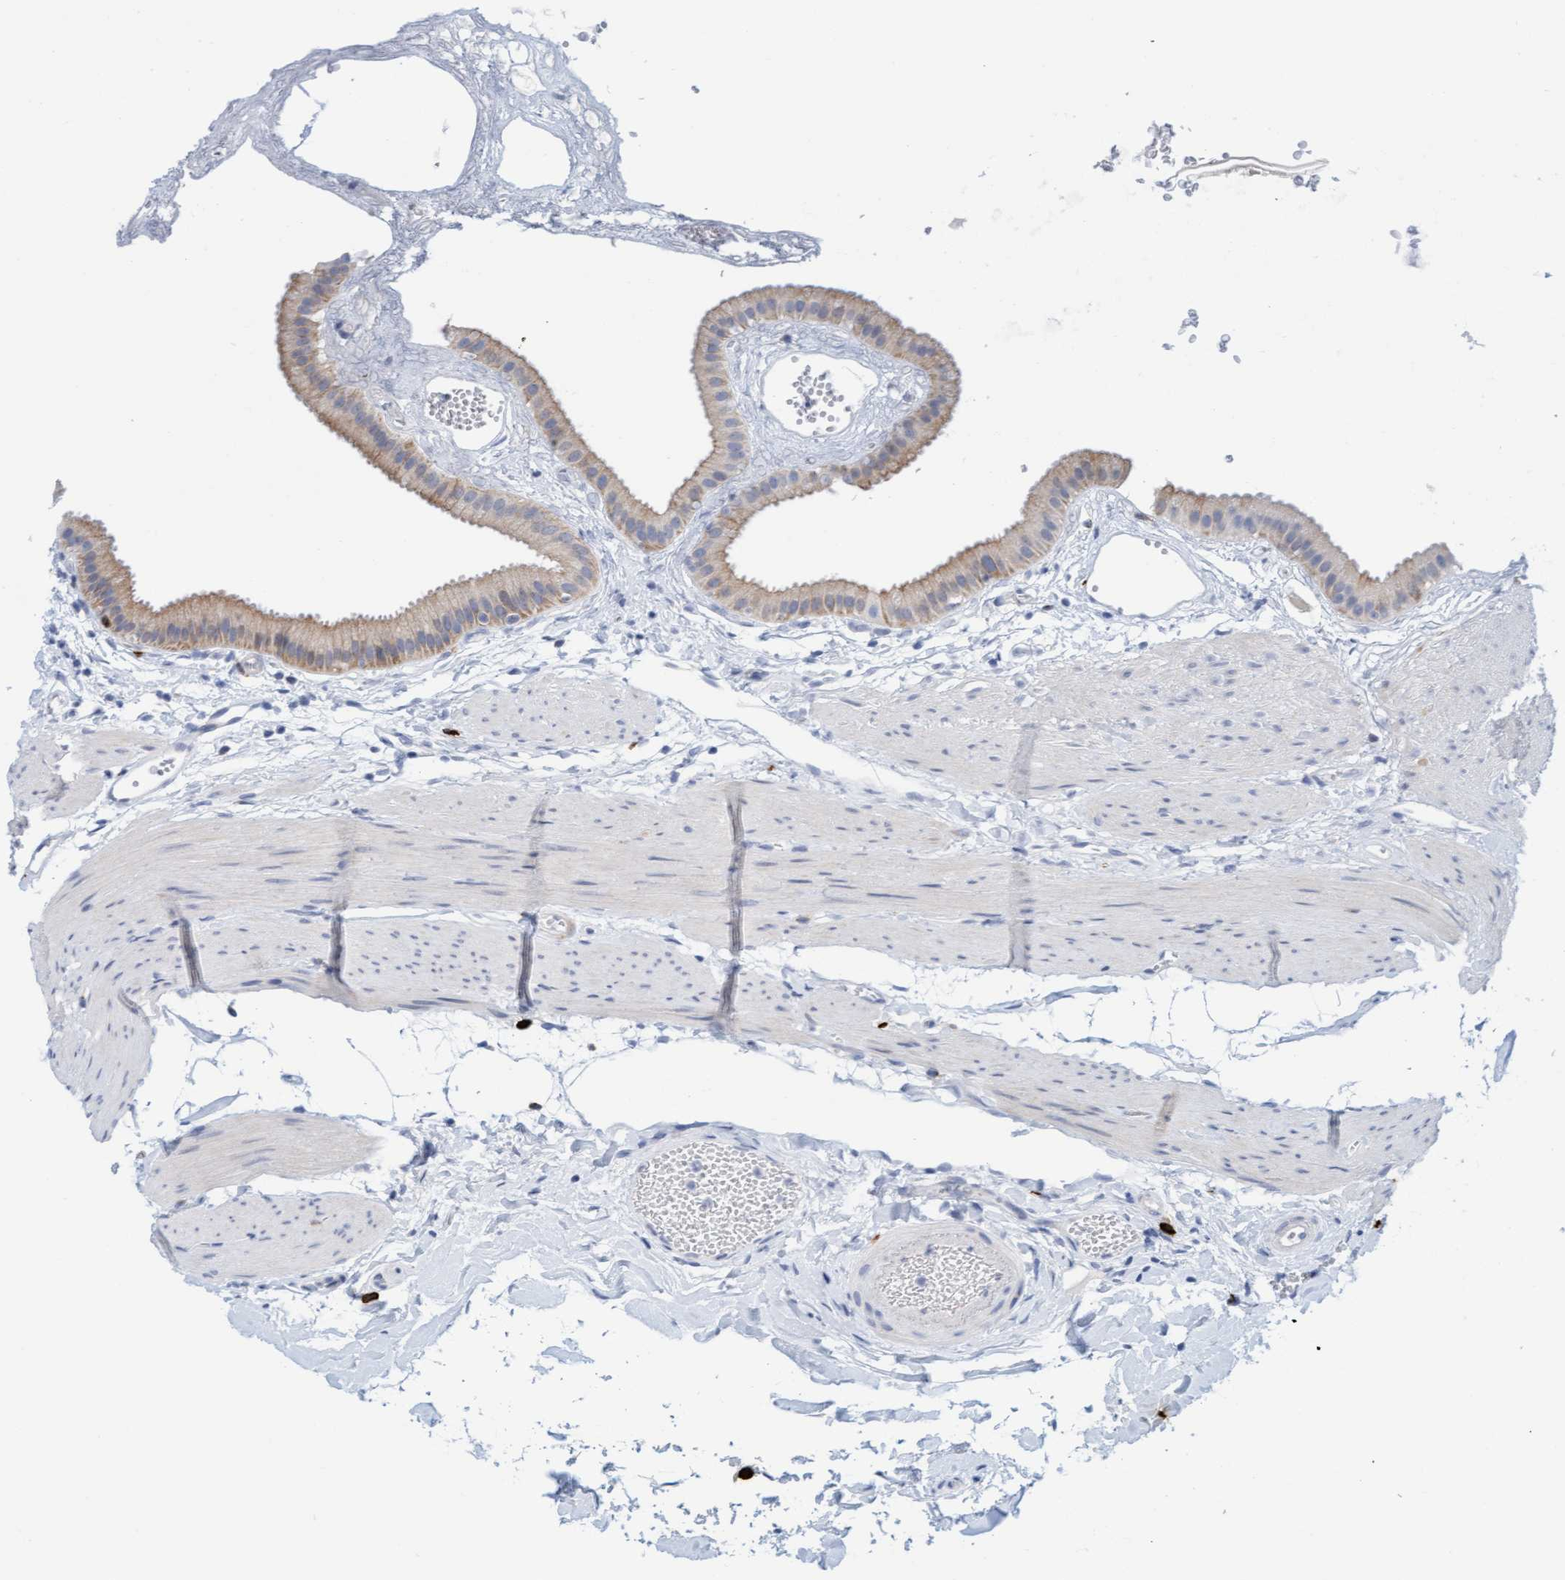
{"staining": {"intensity": "weak", "quantity": "25%-75%", "location": "cytoplasmic/membranous"}, "tissue": "gallbladder", "cell_type": "Glandular cells", "image_type": "normal", "snomed": [{"axis": "morphology", "description": "Normal tissue, NOS"}, {"axis": "topography", "description": "Gallbladder"}], "caption": "A brown stain labels weak cytoplasmic/membranous expression of a protein in glandular cells of benign human gallbladder.", "gene": "CPA3", "patient": {"sex": "female", "age": 64}}